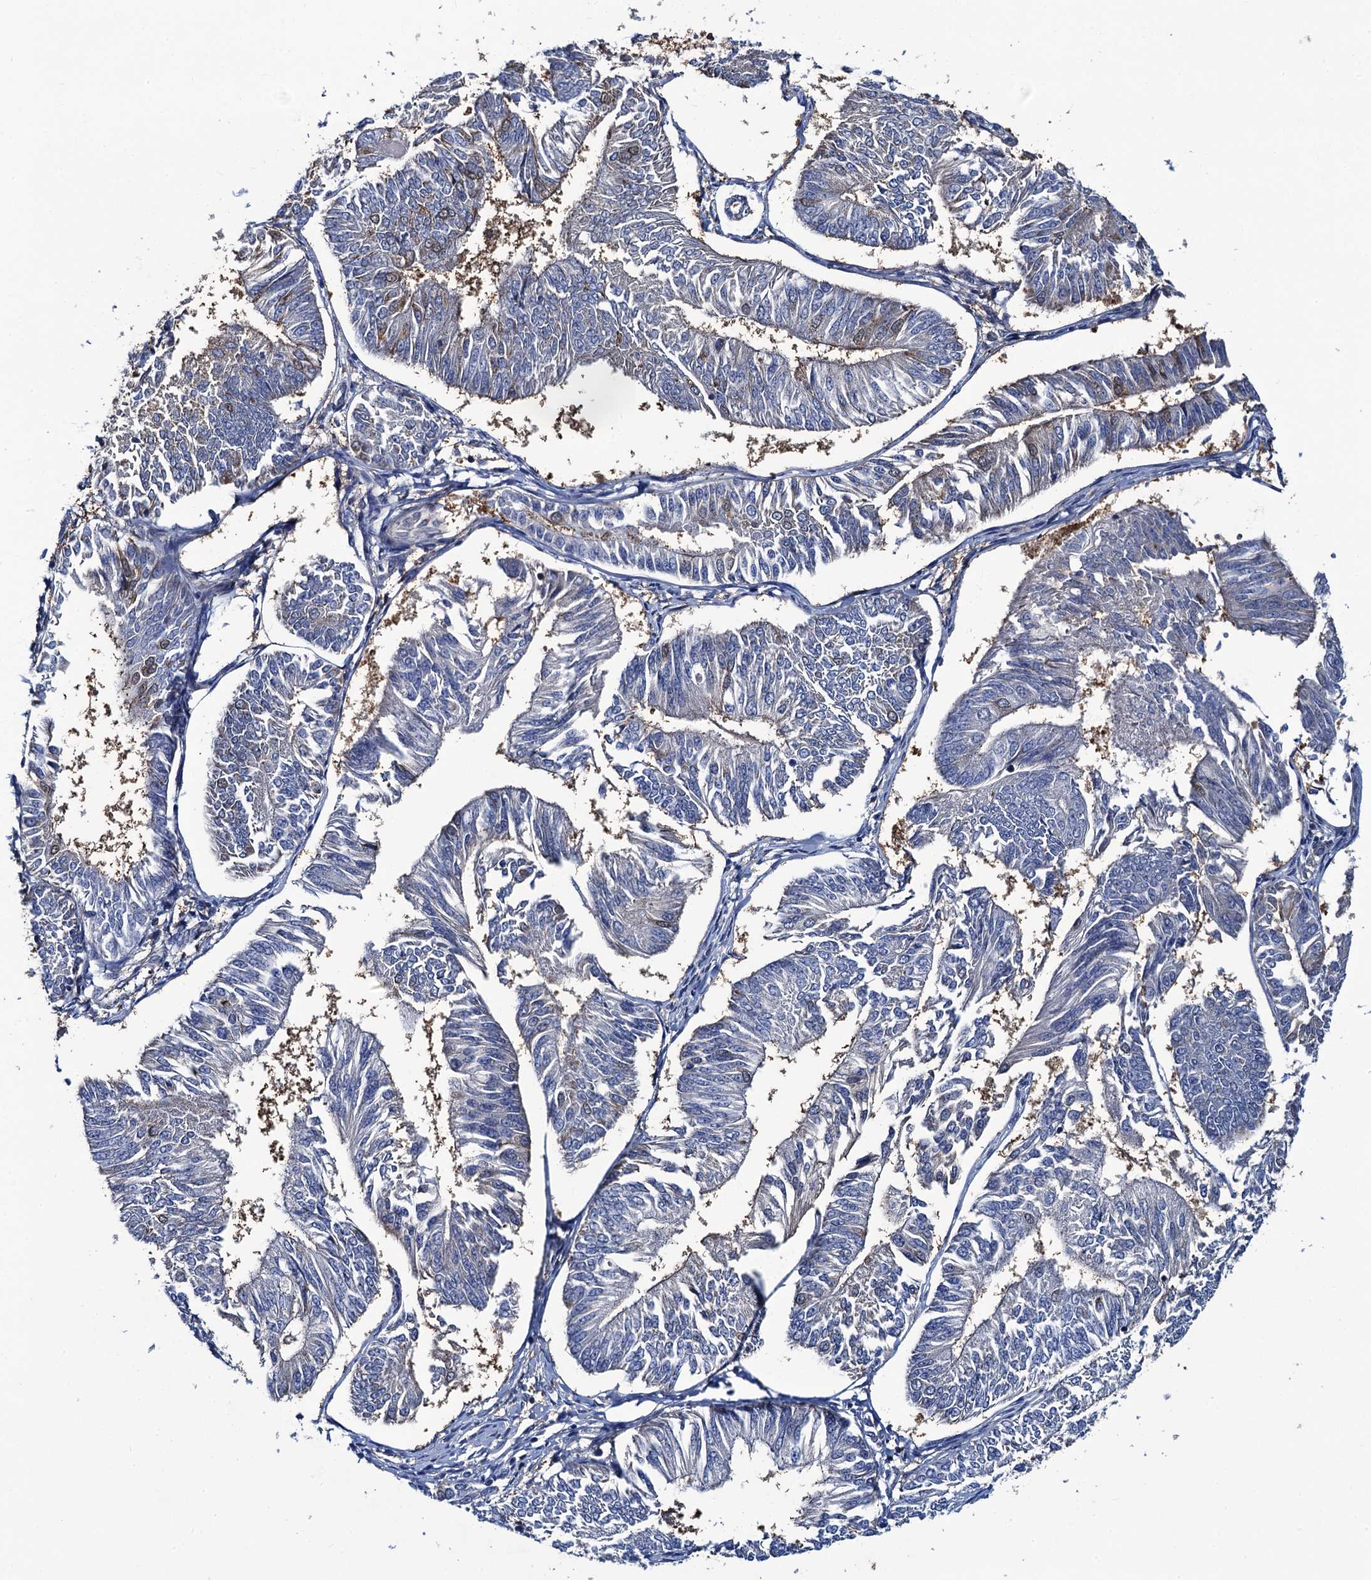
{"staining": {"intensity": "weak", "quantity": "<25%", "location": "nuclear"}, "tissue": "endometrial cancer", "cell_type": "Tumor cells", "image_type": "cancer", "snomed": [{"axis": "morphology", "description": "Adenocarcinoma, NOS"}, {"axis": "topography", "description": "Endometrium"}], "caption": "A high-resolution histopathology image shows immunohistochemistry staining of adenocarcinoma (endometrial), which exhibits no significant staining in tumor cells.", "gene": "RTKN2", "patient": {"sex": "female", "age": 58}}